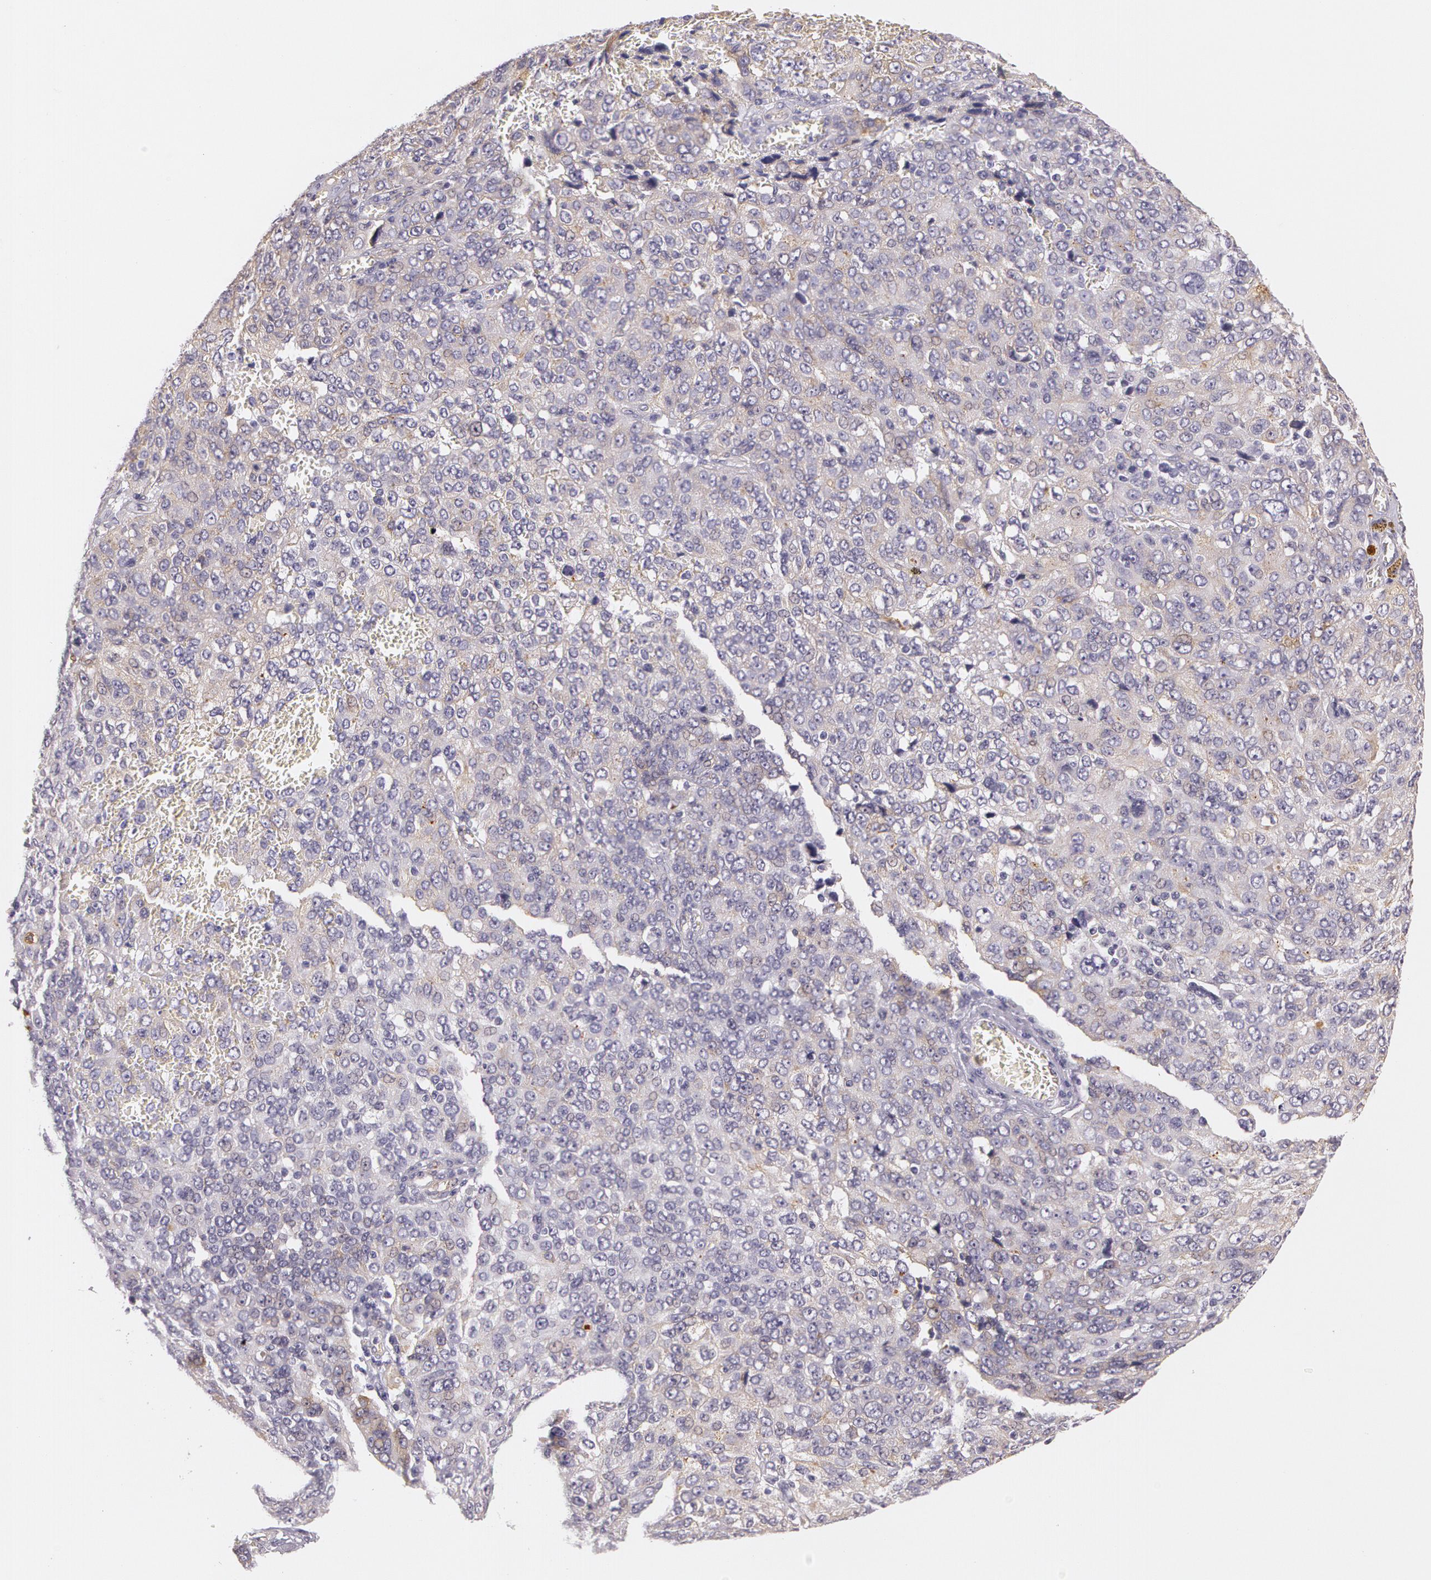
{"staining": {"intensity": "weak", "quantity": "<25%", "location": "cytoplasmic/membranous"}, "tissue": "ovarian cancer", "cell_type": "Tumor cells", "image_type": "cancer", "snomed": [{"axis": "morphology", "description": "Carcinoma, endometroid"}, {"axis": "topography", "description": "Ovary"}], "caption": "A micrograph of human ovarian endometroid carcinoma is negative for staining in tumor cells.", "gene": "APP", "patient": {"sex": "female", "age": 75}}